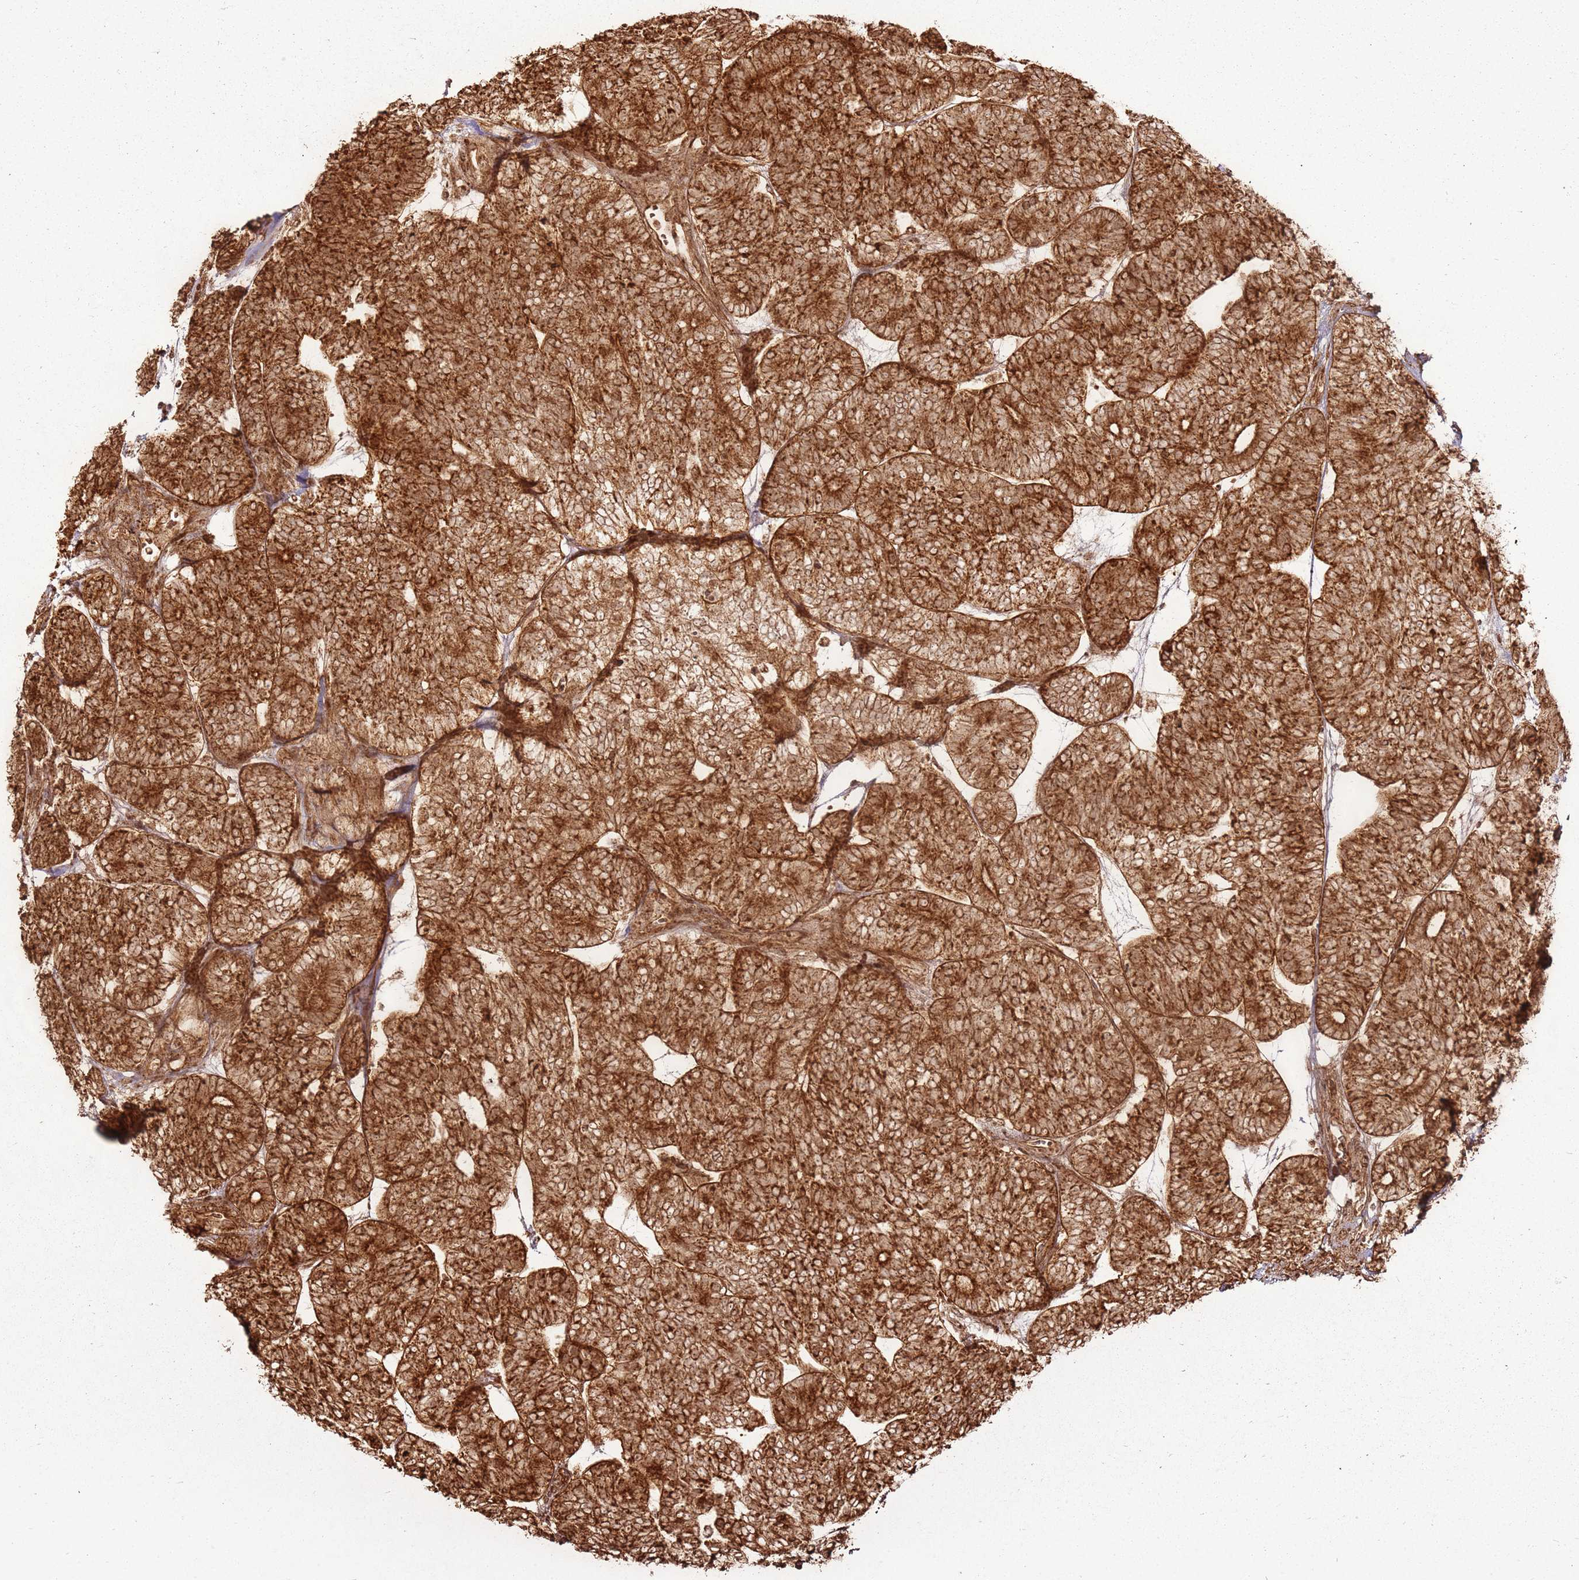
{"staining": {"intensity": "strong", "quantity": ">75%", "location": "cytoplasmic/membranous"}, "tissue": "head and neck cancer", "cell_type": "Tumor cells", "image_type": "cancer", "snomed": [{"axis": "morphology", "description": "Adenocarcinoma, NOS"}, {"axis": "topography", "description": "Head-Neck"}], "caption": "Immunohistochemistry (IHC) of head and neck cancer reveals high levels of strong cytoplasmic/membranous staining in approximately >75% of tumor cells.", "gene": "MRPS6", "patient": {"sex": "female", "age": 81}}